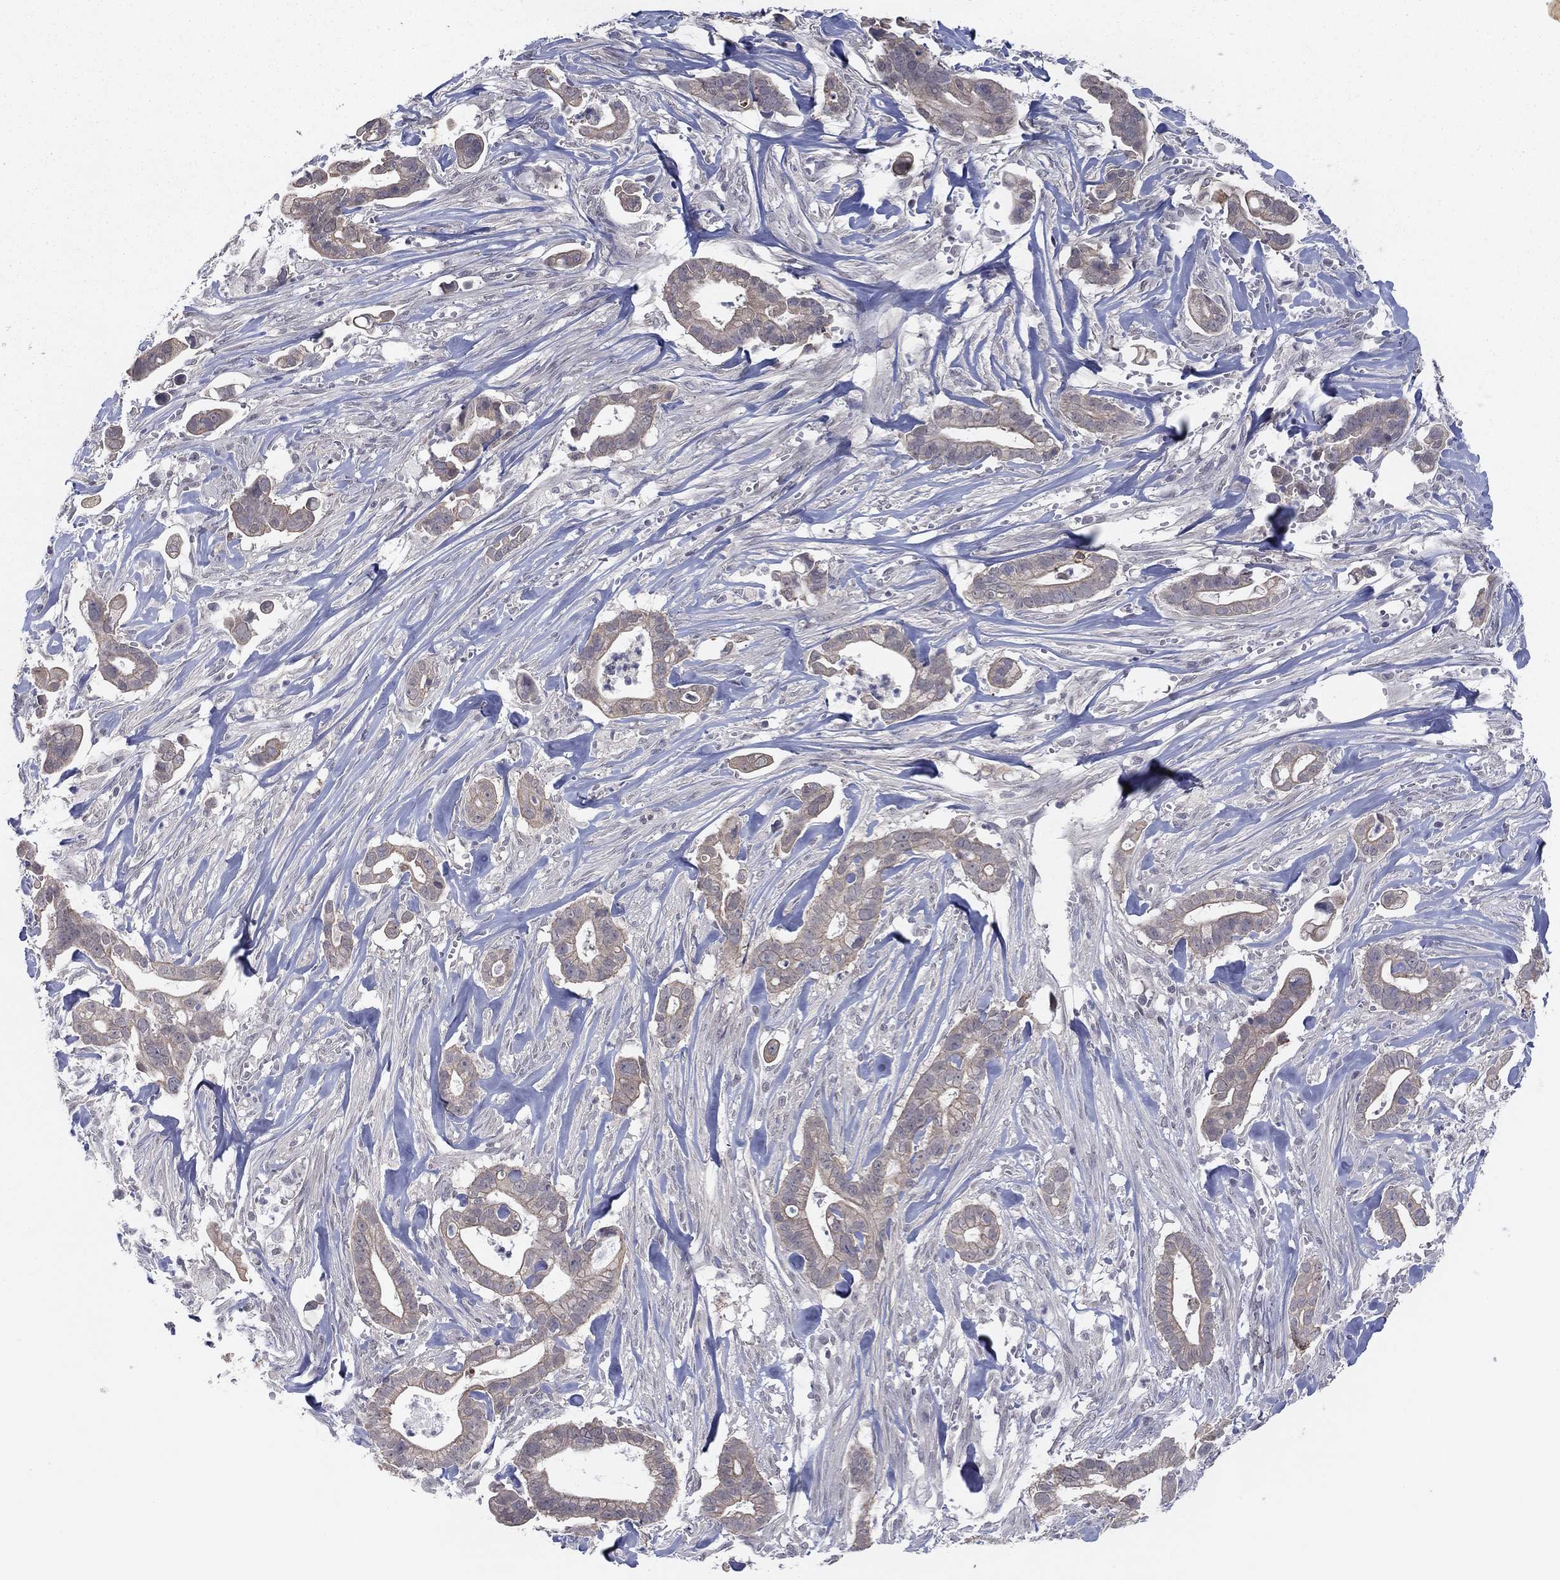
{"staining": {"intensity": "weak", "quantity": "25%-75%", "location": "cytoplasmic/membranous"}, "tissue": "pancreatic cancer", "cell_type": "Tumor cells", "image_type": "cancer", "snomed": [{"axis": "morphology", "description": "Adenocarcinoma, NOS"}, {"axis": "topography", "description": "Pancreas"}], "caption": "Tumor cells demonstrate low levels of weak cytoplasmic/membranous positivity in approximately 25%-75% of cells in pancreatic adenocarcinoma.", "gene": "SLC22A2", "patient": {"sex": "male", "age": 61}}